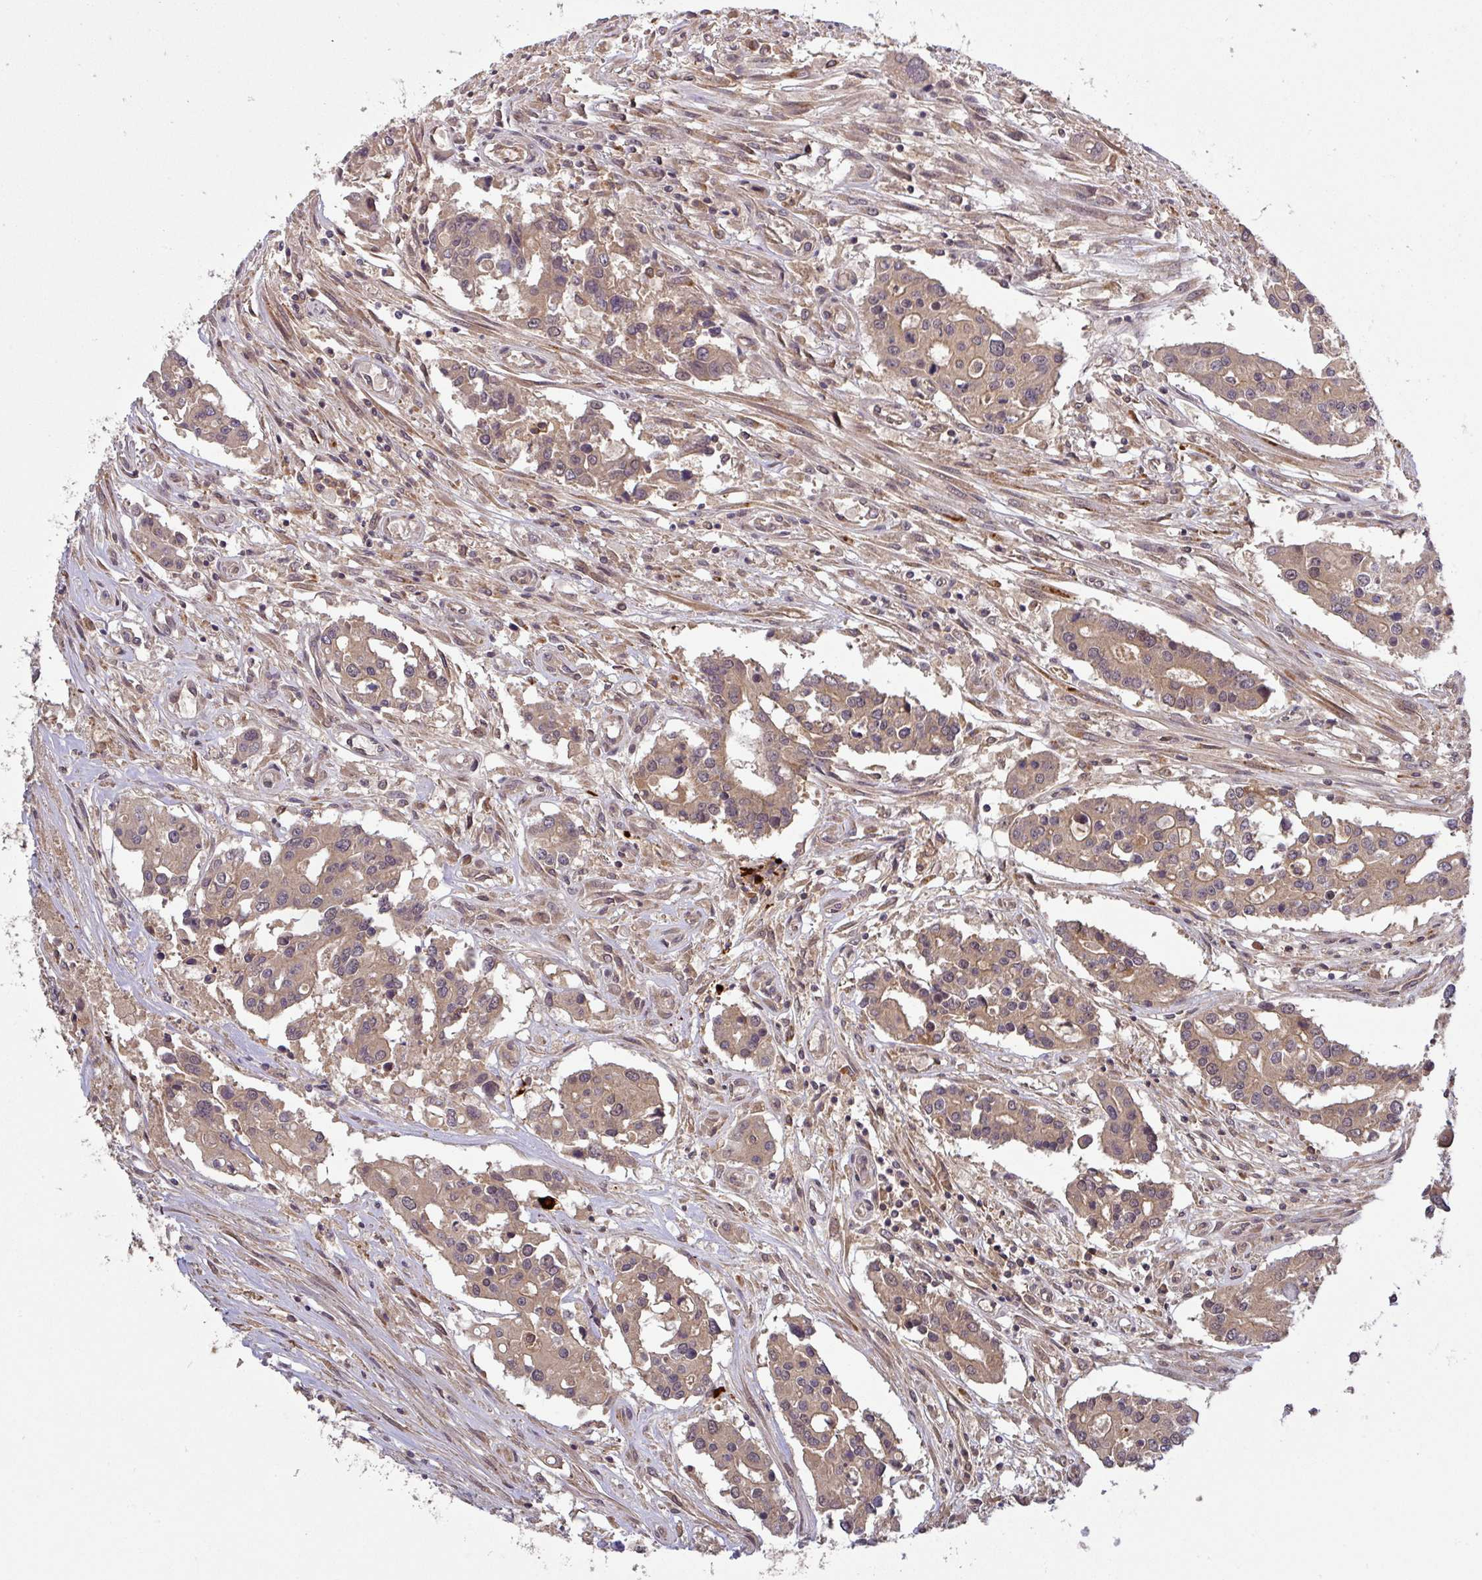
{"staining": {"intensity": "weak", "quantity": ">75%", "location": "cytoplasmic/membranous"}, "tissue": "colorectal cancer", "cell_type": "Tumor cells", "image_type": "cancer", "snomed": [{"axis": "morphology", "description": "Adenocarcinoma, NOS"}, {"axis": "topography", "description": "Colon"}], "caption": "Immunohistochemical staining of human colorectal cancer (adenocarcinoma) shows weak cytoplasmic/membranous protein expression in approximately >75% of tumor cells. Using DAB (3,3'-diaminobenzidine) (brown) and hematoxylin (blue) stains, captured at high magnification using brightfield microscopy.", "gene": "CCDC121", "patient": {"sex": "male", "age": 77}}